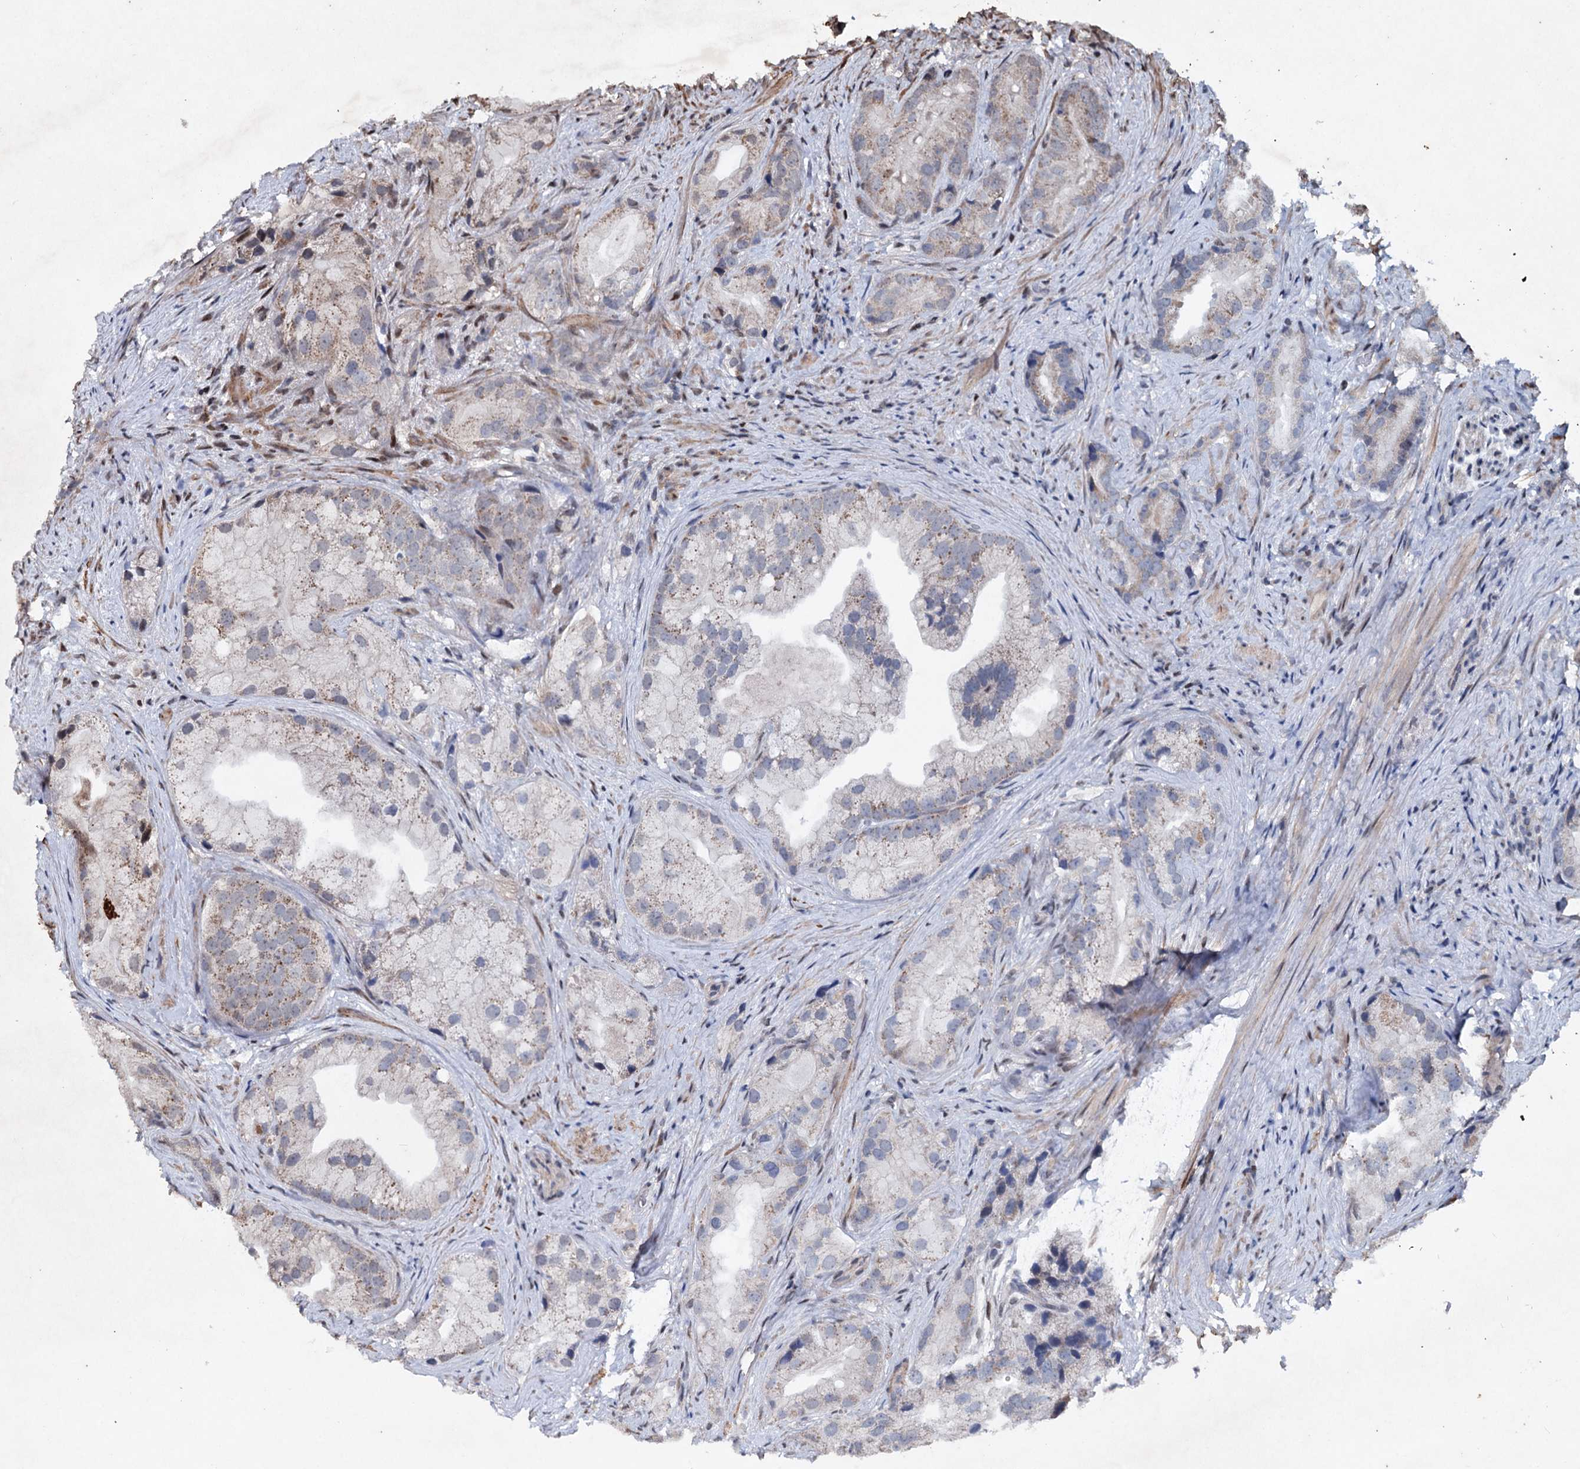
{"staining": {"intensity": "weak", "quantity": "25%-75%", "location": "cytoplasmic/membranous"}, "tissue": "prostate cancer", "cell_type": "Tumor cells", "image_type": "cancer", "snomed": [{"axis": "morphology", "description": "Adenocarcinoma, Low grade"}, {"axis": "topography", "description": "Prostate"}], "caption": "Low-grade adenocarcinoma (prostate) was stained to show a protein in brown. There is low levels of weak cytoplasmic/membranous expression in about 25%-75% of tumor cells. Immunohistochemistry stains the protein in brown and the nuclei are stained blue.", "gene": "EYA4", "patient": {"sex": "male", "age": 71}}